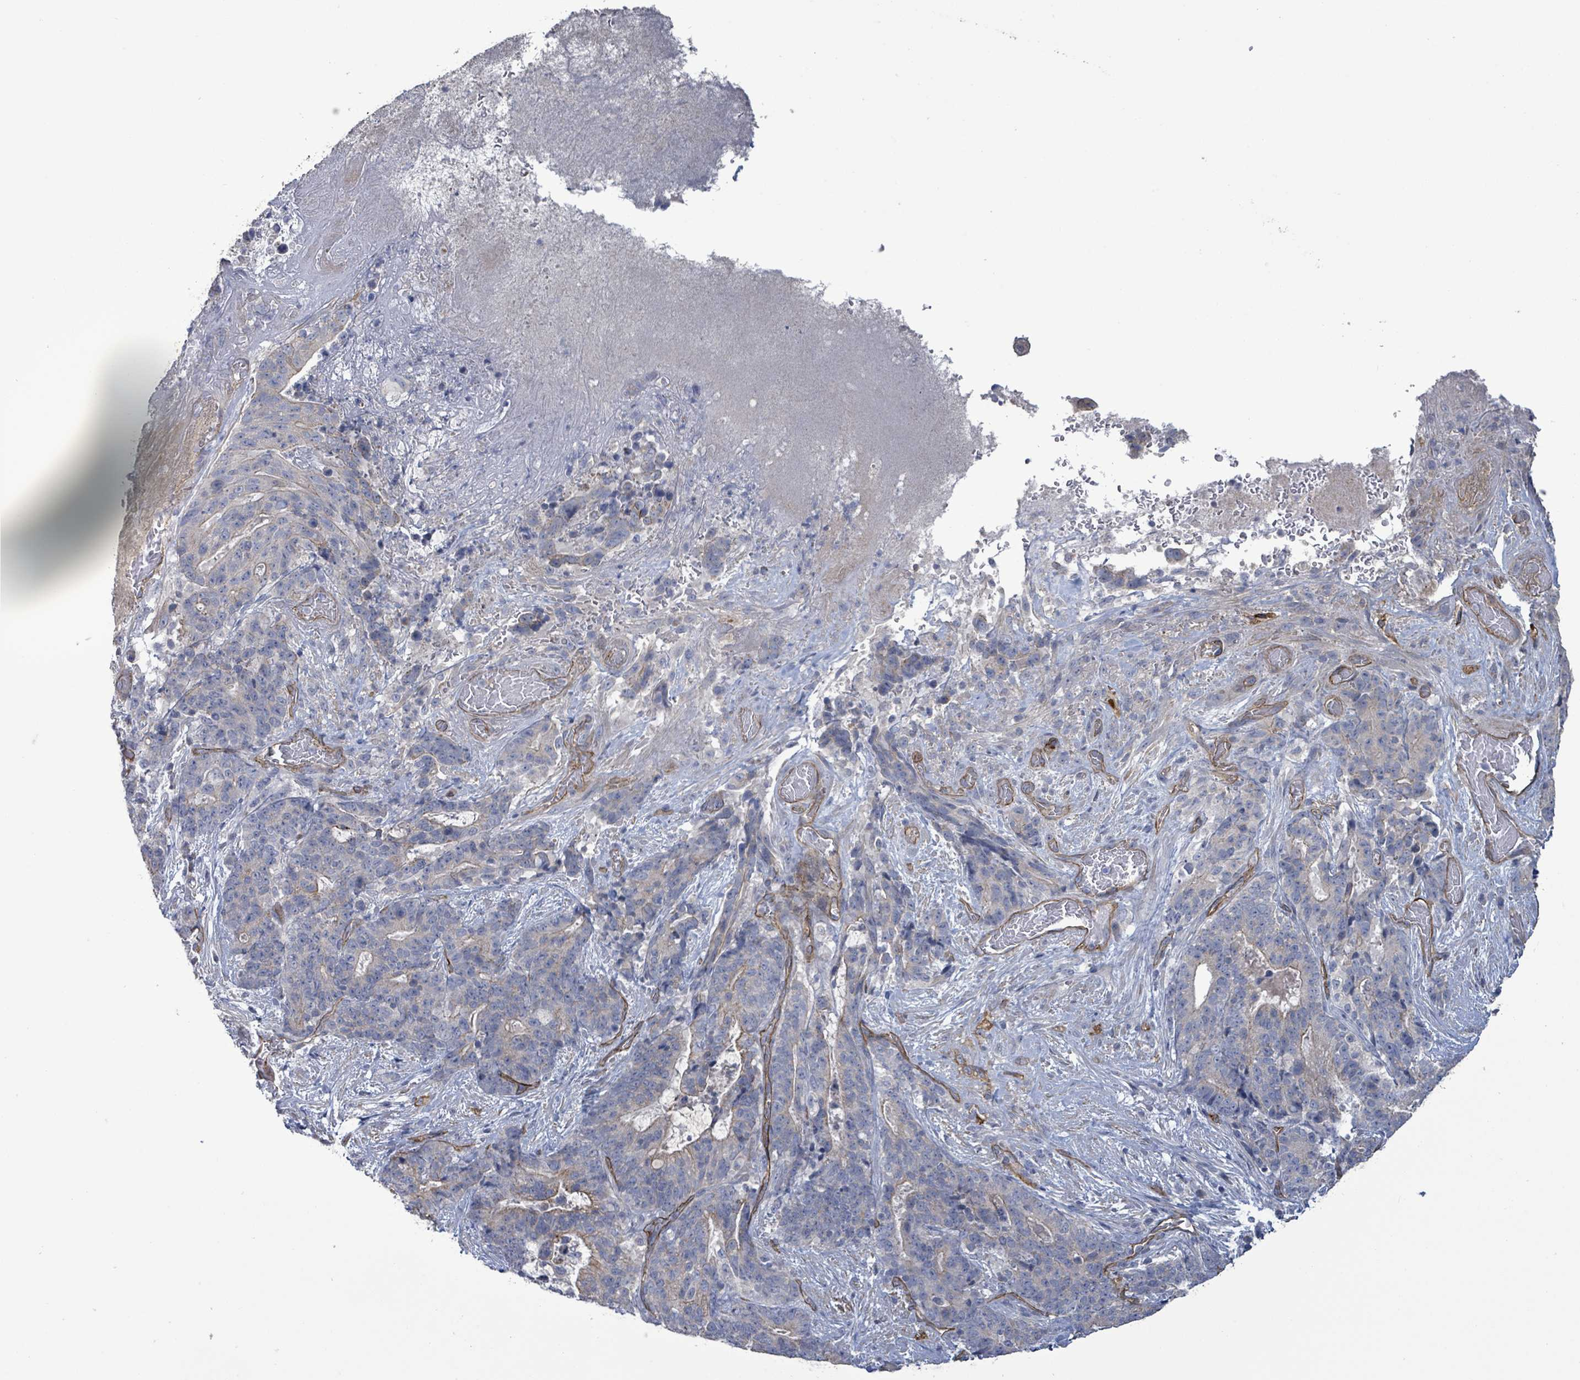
{"staining": {"intensity": "negative", "quantity": "none", "location": "none"}, "tissue": "stomach cancer", "cell_type": "Tumor cells", "image_type": "cancer", "snomed": [{"axis": "morphology", "description": "Normal tissue, NOS"}, {"axis": "morphology", "description": "Adenocarcinoma, NOS"}, {"axis": "topography", "description": "Stomach"}], "caption": "An immunohistochemistry (IHC) photomicrograph of stomach cancer (adenocarcinoma) is shown. There is no staining in tumor cells of stomach cancer (adenocarcinoma).", "gene": "KANK3", "patient": {"sex": "female", "age": 64}}